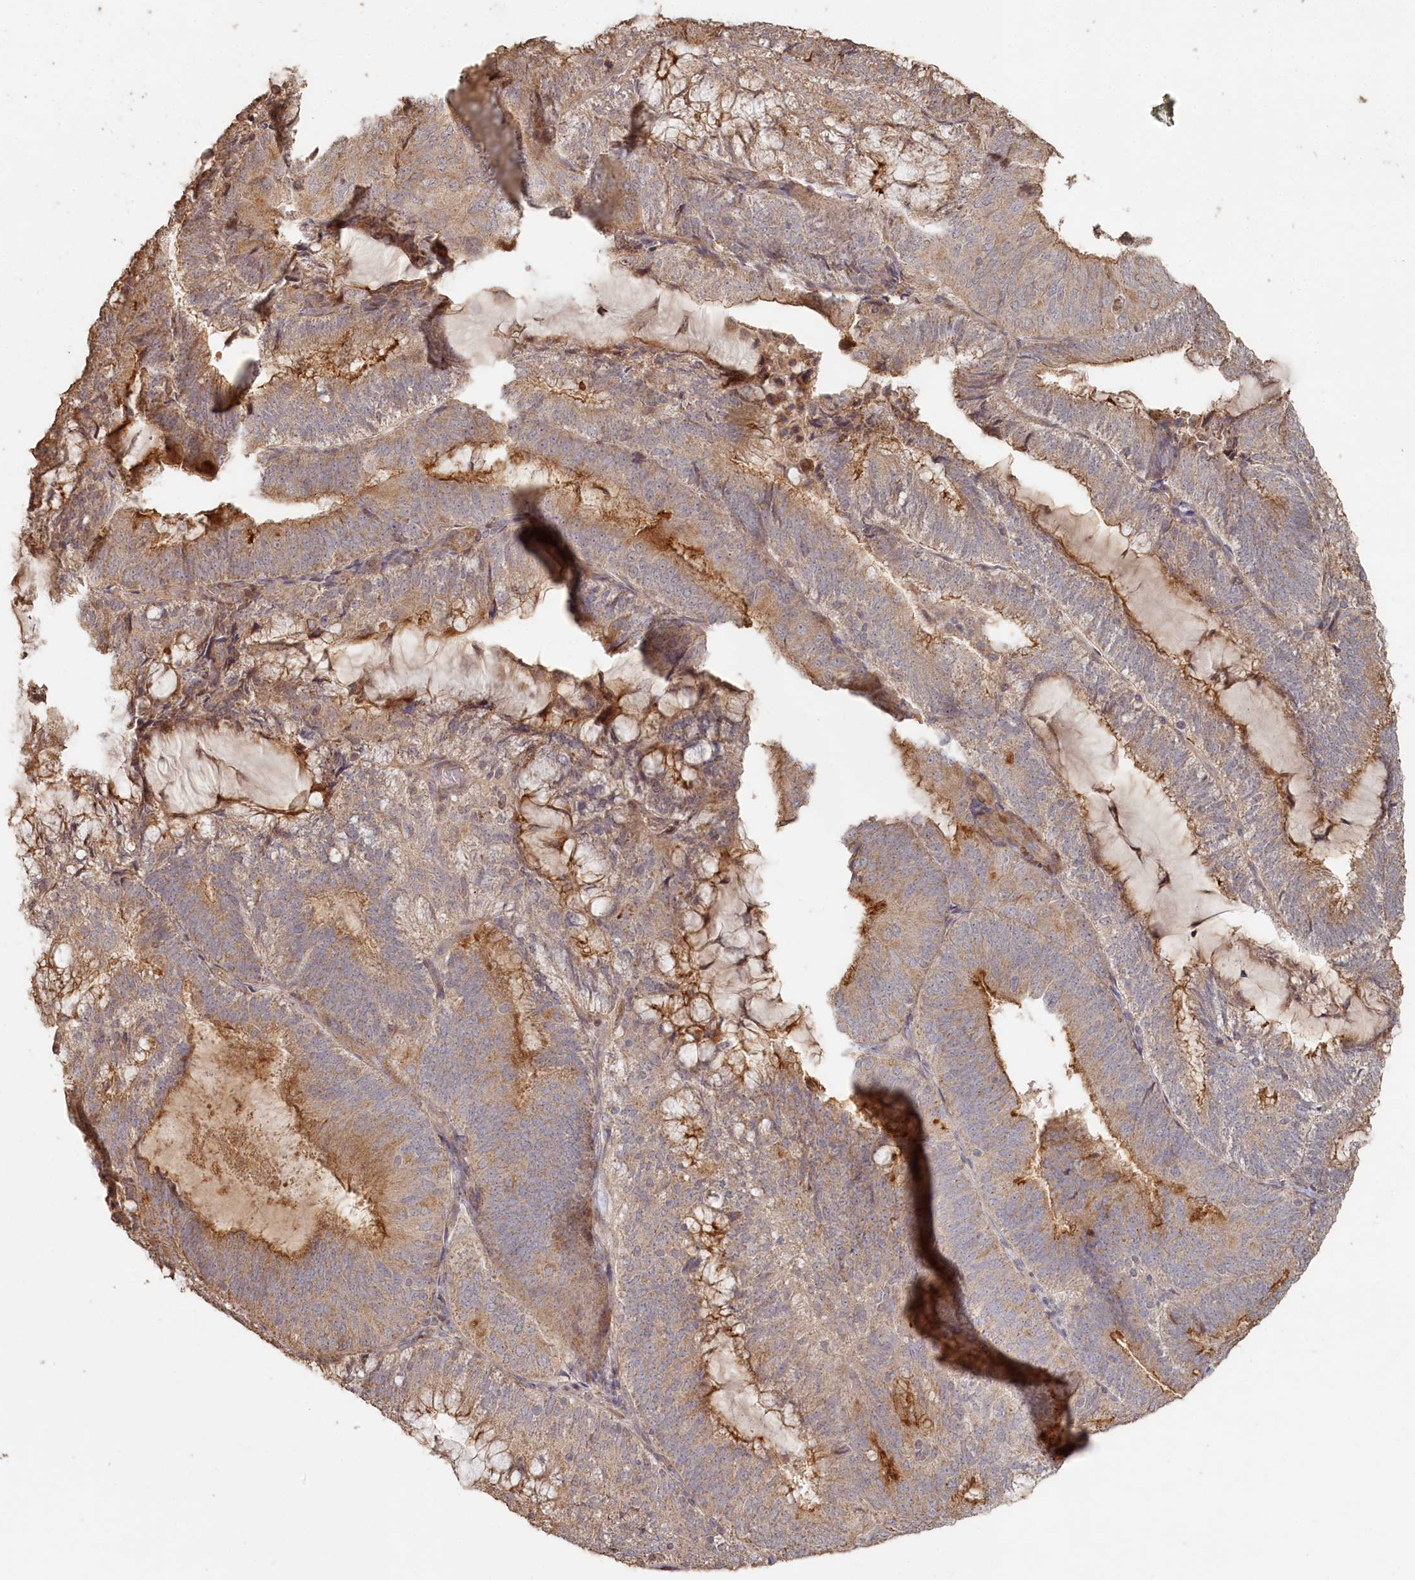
{"staining": {"intensity": "moderate", "quantity": "25%-75%", "location": "cytoplasmic/membranous"}, "tissue": "endometrial cancer", "cell_type": "Tumor cells", "image_type": "cancer", "snomed": [{"axis": "morphology", "description": "Adenocarcinoma, NOS"}, {"axis": "topography", "description": "Endometrium"}], "caption": "Protein expression analysis of human endometrial cancer reveals moderate cytoplasmic/membranous expression in about 25%-75% of tumor cells.", "gene": "HAL", "patient": {"sex": "female", "age": 81}}